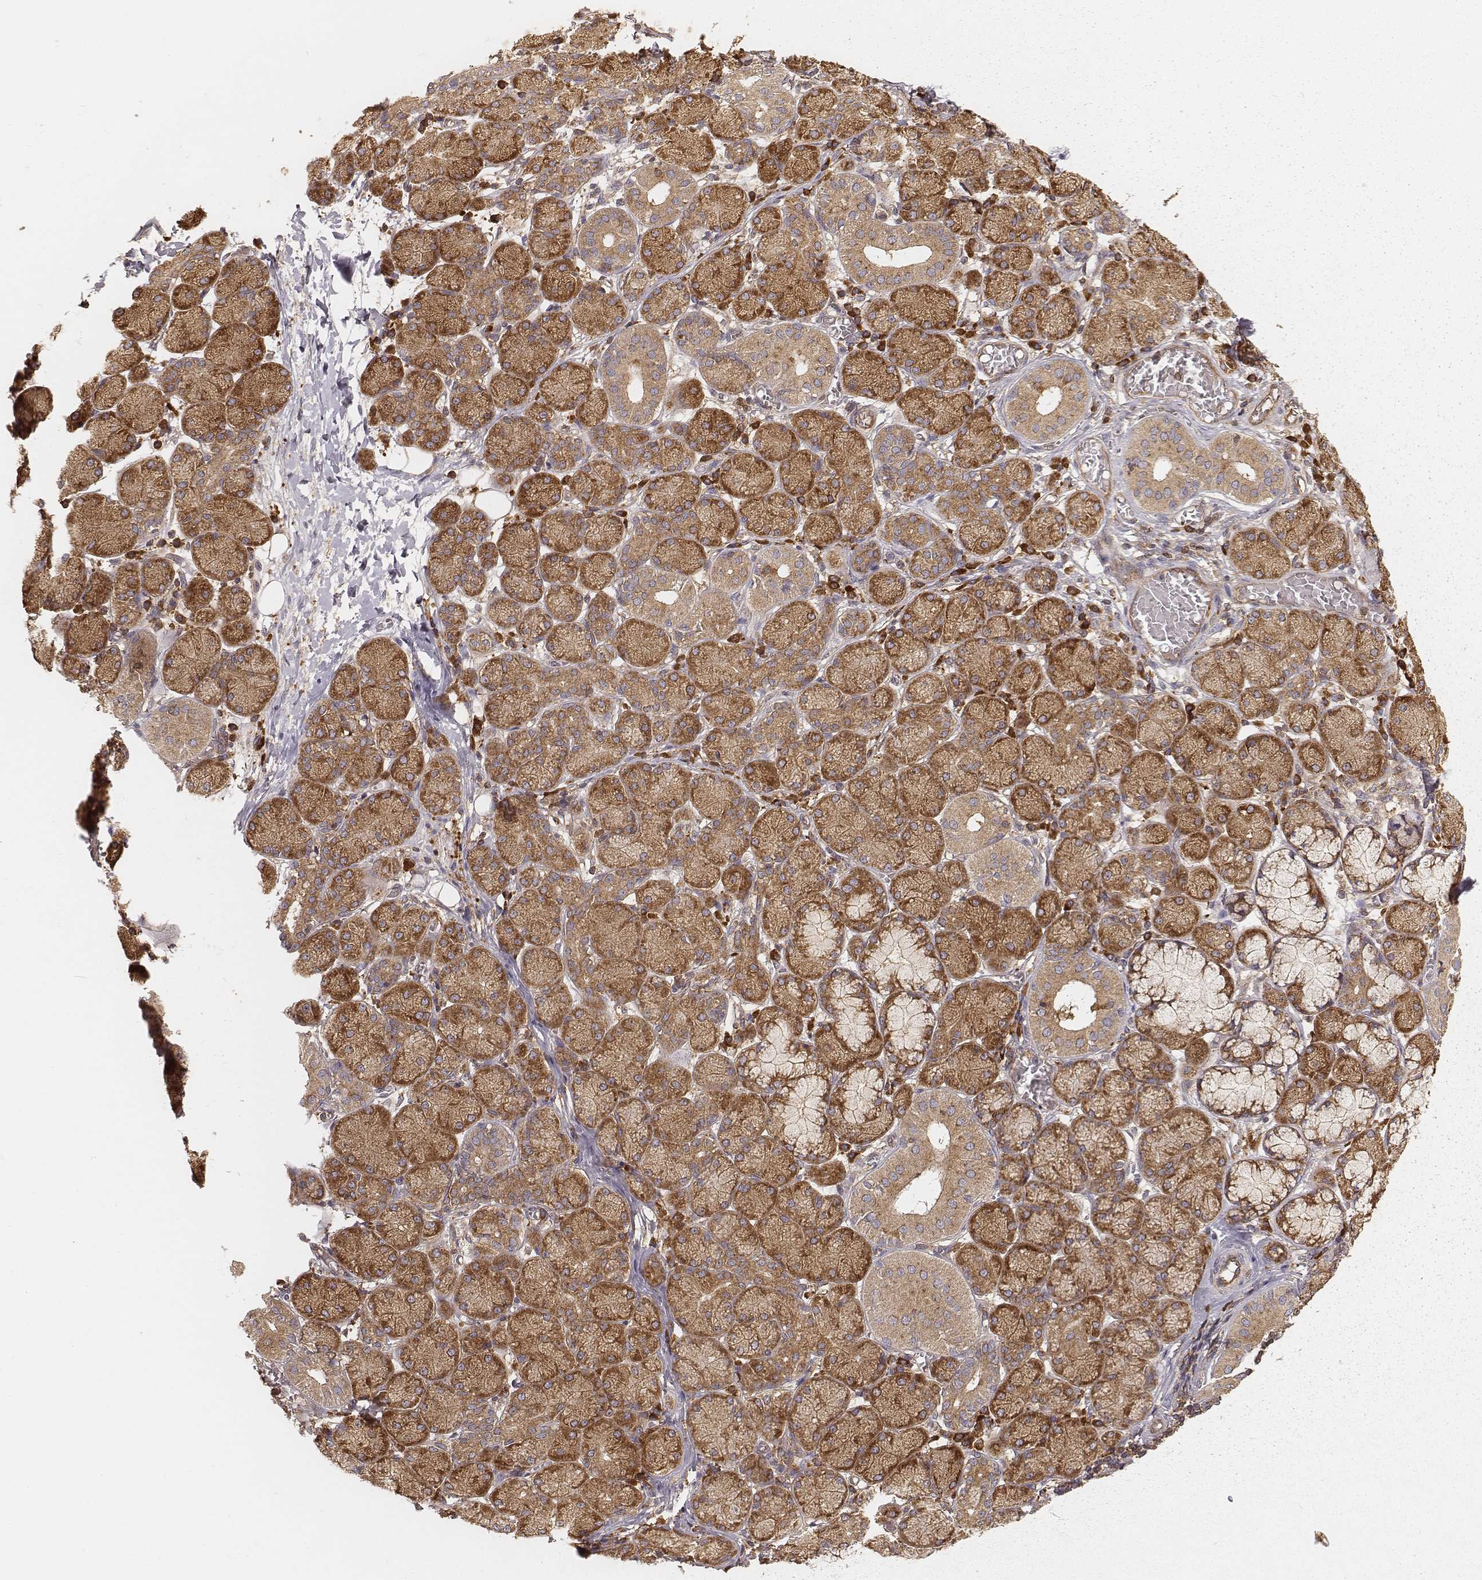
{"staining": {"intensity": "moderate", "quantity": ">75%", "location": "cytoplasmic/membranous"}, "tissue": "salivary gland", "cell_type": "Glandular cells", "image_type": "normal", "snomed": [{"axis": "morphology", "description": "Normal tissue, NOS"}, {"axis": "topography", "description": "Salivary gland"}, {"axis": "topography", "description": "Peripheral nerve tissue"}], "caption": "Immunohistochemical staining of unremarkable salivary gland displays medium levels of moderate cytoplasmic/membranous positivity in approximately >75% of glandular cells.", "gene": "CARS1", "patient": {"sex": "female", "age": 24}}